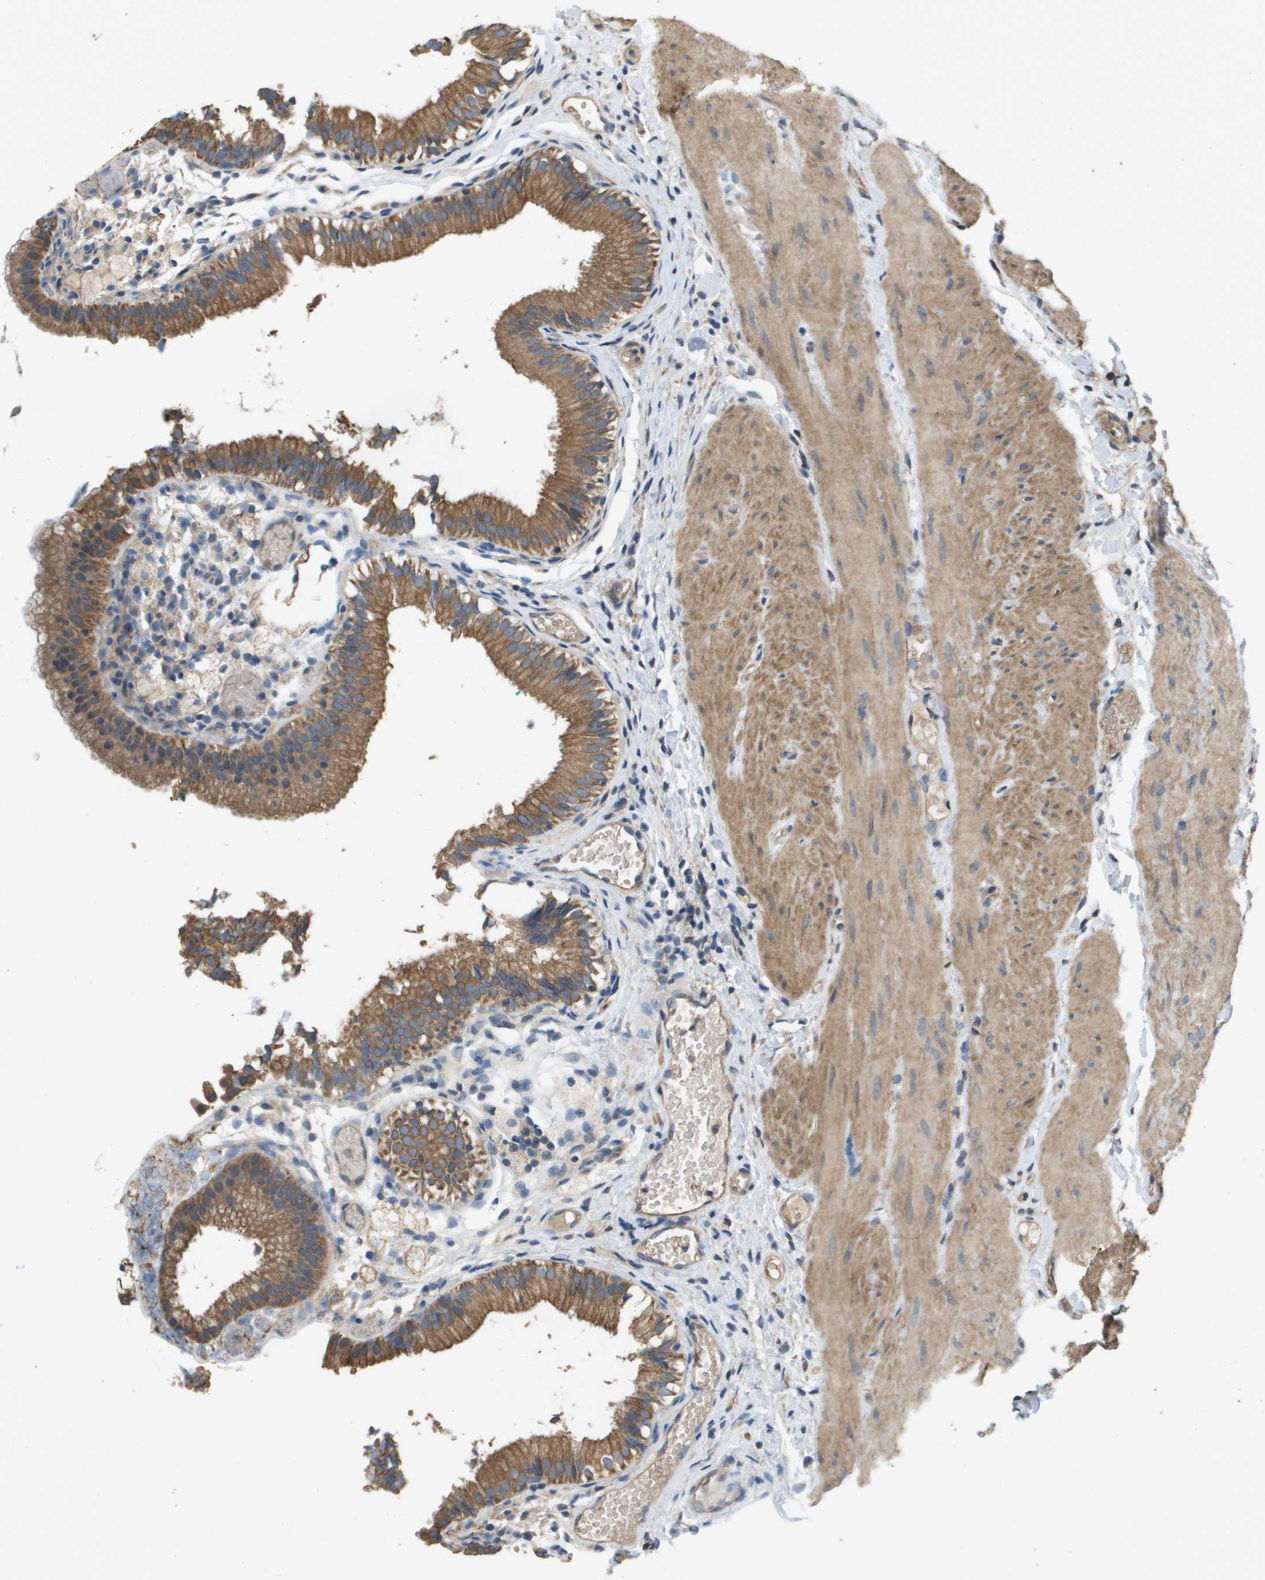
{"staining": {"intensity": "moderate", "quantity": ">75%", "location": "cytoplasmic/membranous"}, "tissue": "gallbladder", "cell_type": "Glandular cells", "image_type": "normal", "snomed": [{"axis": "morphology", "description": "Normal tissue, NOS"}, {"axis": "topography", "description": "Gallbladder"}], "caption": "A brown stain shows moderate cytoplasmic/membranous staining of a protein in glandular cells of unremarkable gallbladder.", "gene": "KRT23", "patient": {"sex": "female", "age": 26}}